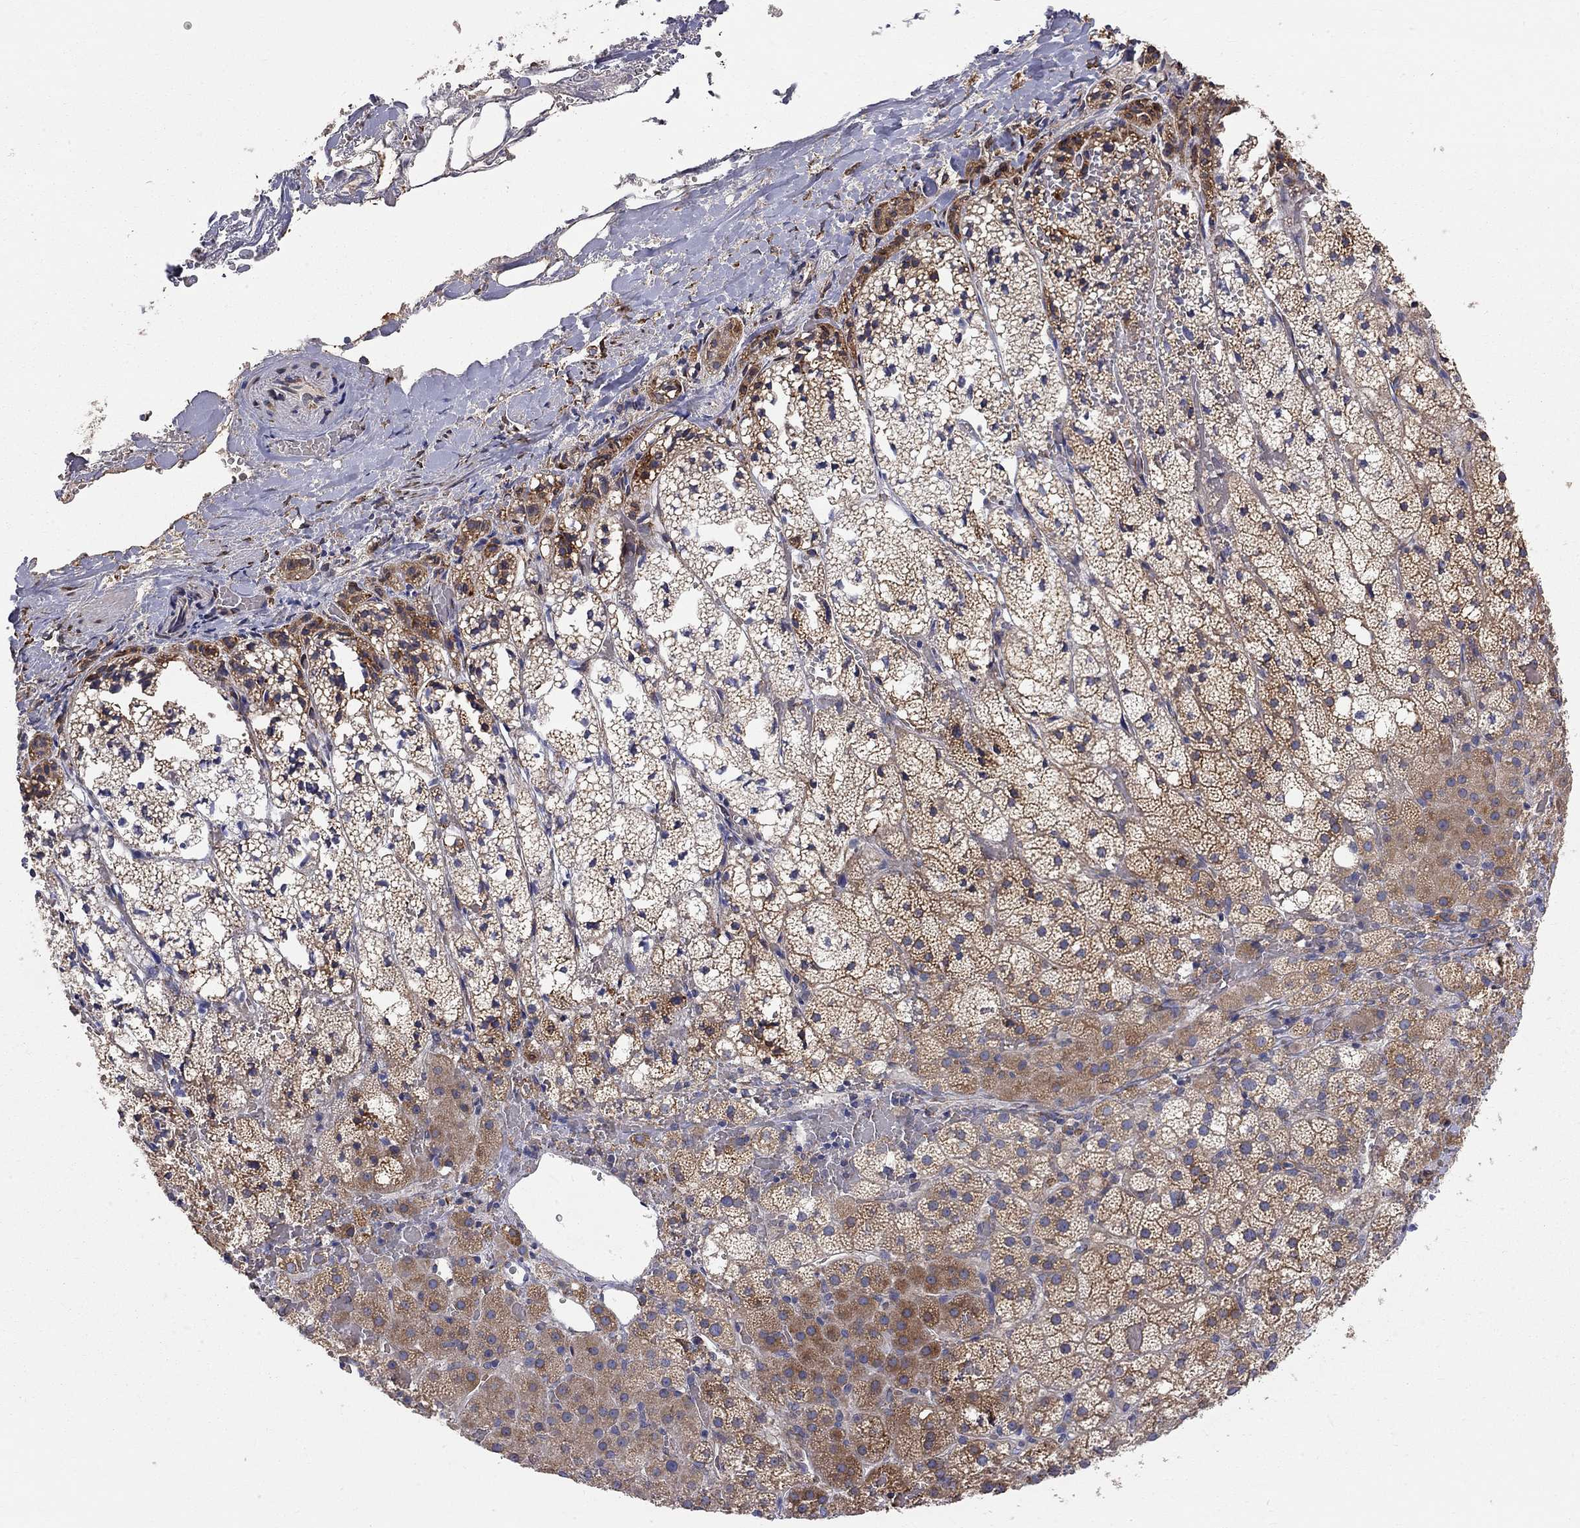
{"staining": {"intensity": "moderate", "quantity": "25%-75%", "location": "cytoplasmic/membranous"}, "tissue": "adrenal gland", "cell_type": "Glandular cells", "image_type": "normal", "snomed": [{"axis": "morphology", "description": "Normal tissue, NOS"}, {"axis": "topography", "description": "Adrenal gland"}], "caption": "A brown stain shows moderate cytoplasmic/membranous staining of a protein in glandular cells of unremarkable human adrenal gland. (IHC, brightfield microscopy, high magnification).", "gene": "CASTOR1", "patient": {"sex": "male", "age": 53}}